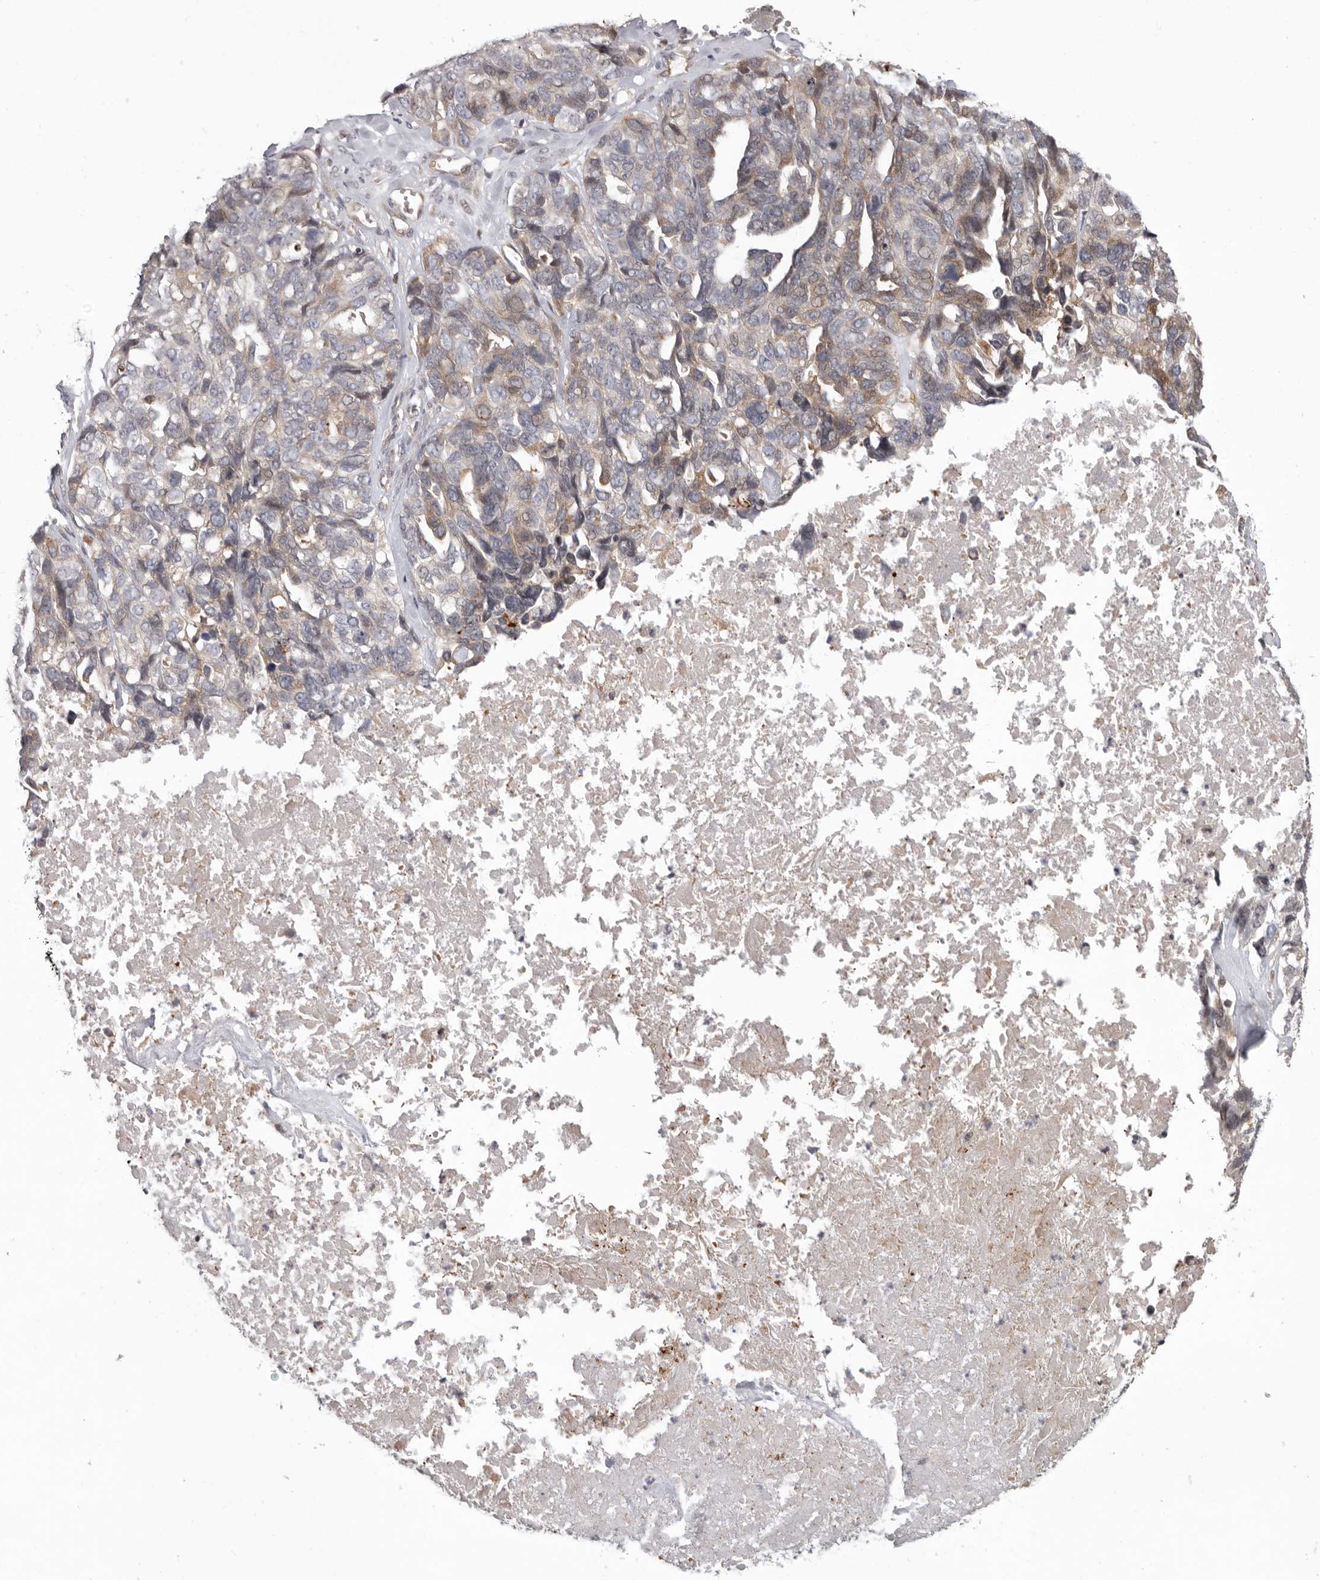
{"staining": {"intensity": "weak", "quantity": "<25%", "location": "cytoplasmic/membranous"}, "tissue": "ovarian cancer", "cell_type": "Tumor cells", "image_type": "cancer", "snomed": [{"axis": "morphology", "description": "Cystadenocarcinoma, serous, NOS"}, {"axis": "topography", "description": "Ovary"}], "caption": "Human serous cystadenocarcinoma (ovarian) stained for a protein using IHC displays no expression in tumor cells.", "gene": "FGFR4", "patient": {"sex": "female", "age": 79}}